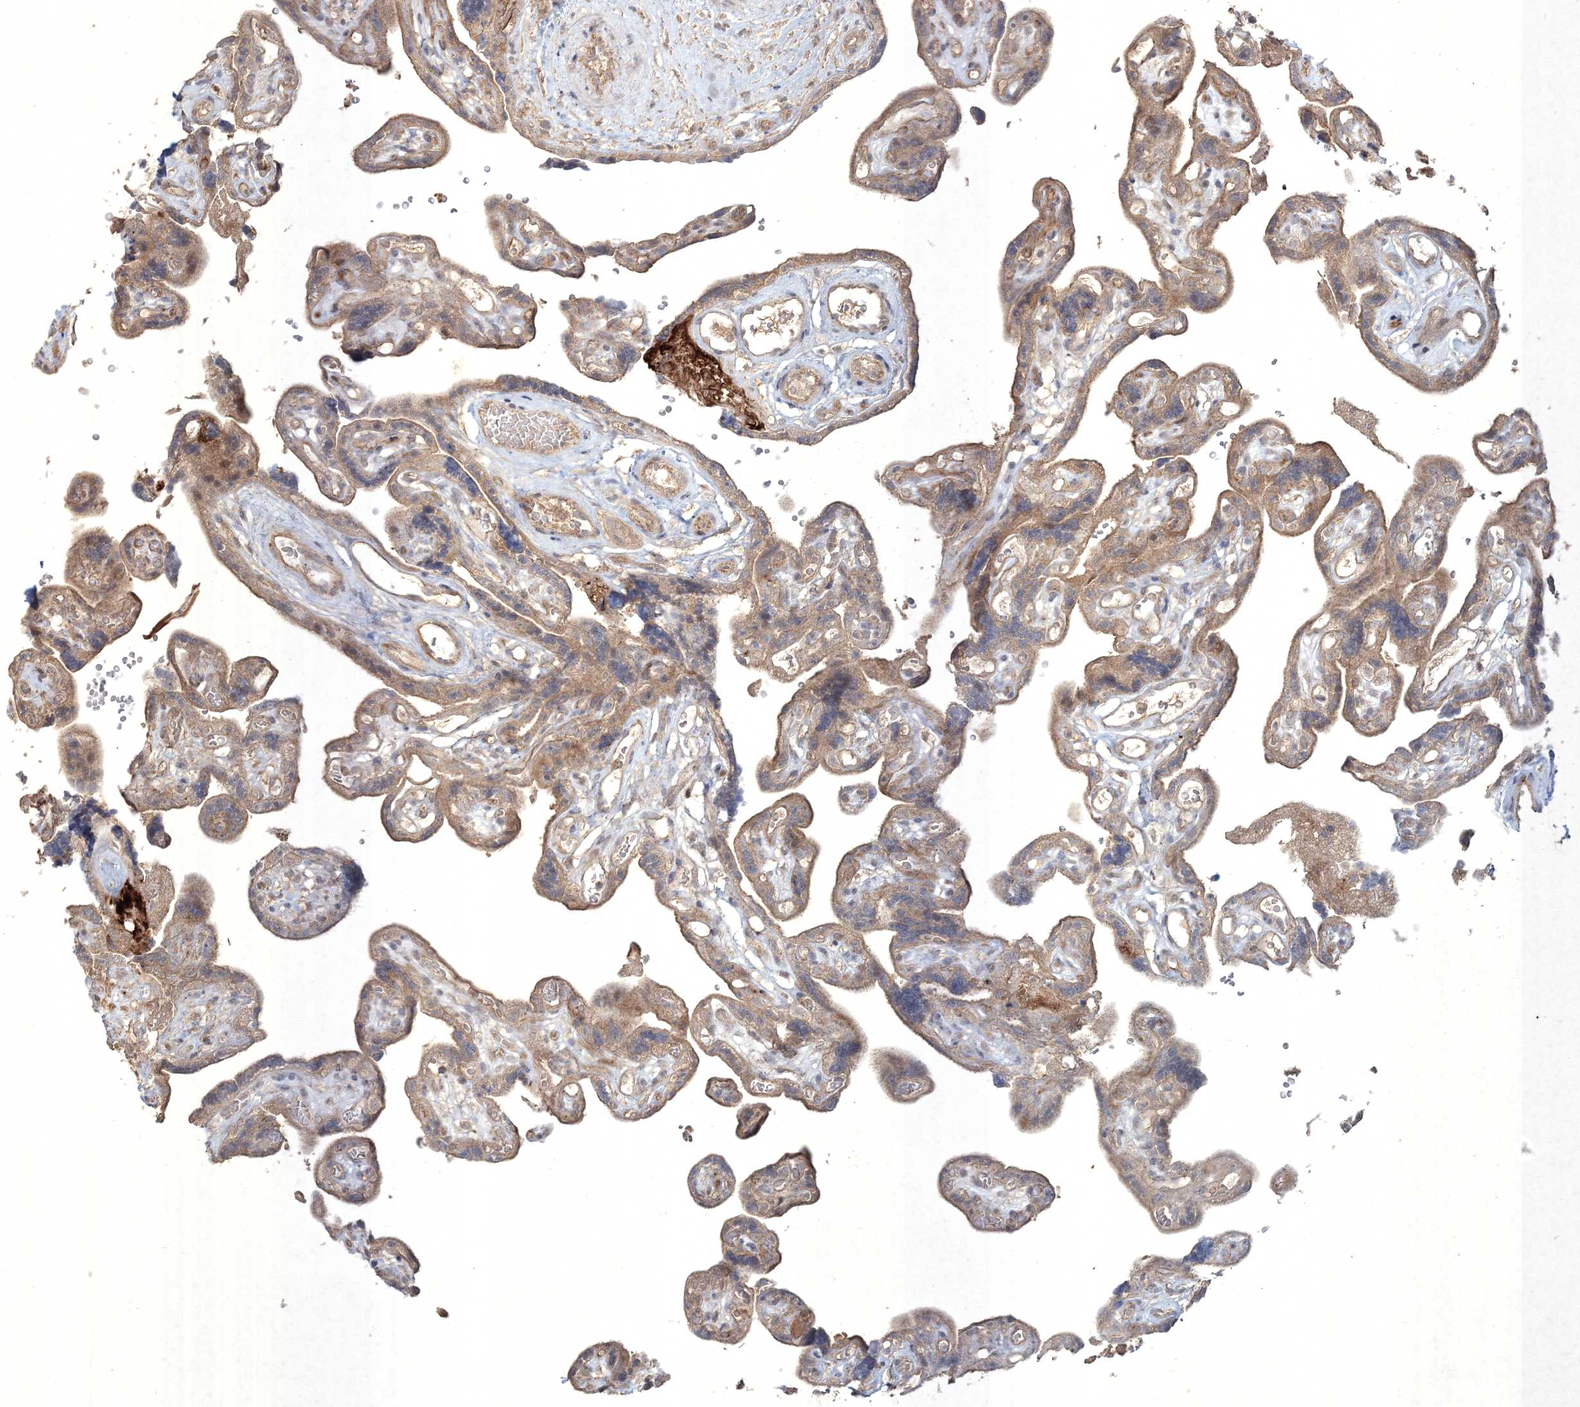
{"staining": {"intensity": "moderate", "quantity": "<25%", "location": "cytoplasmic/membranous"}, "tissue": "placenta", "cell_type": "Decidual cells", "image_type": "normal", "snomed": [{"axis": "morphology", "description": "Normal tissue, NOS"}, {"axis": "topography", "description": "Placenta"}], "caption": "IHC of benign placenta displays low levels of moderate cytoplasmic/membranous staining in about <25% of decidual cells. (IHC, brightfield microscopy, high magnification).", "gene": "SPRY1", "patient": {"sex": "female", "age": 30}}